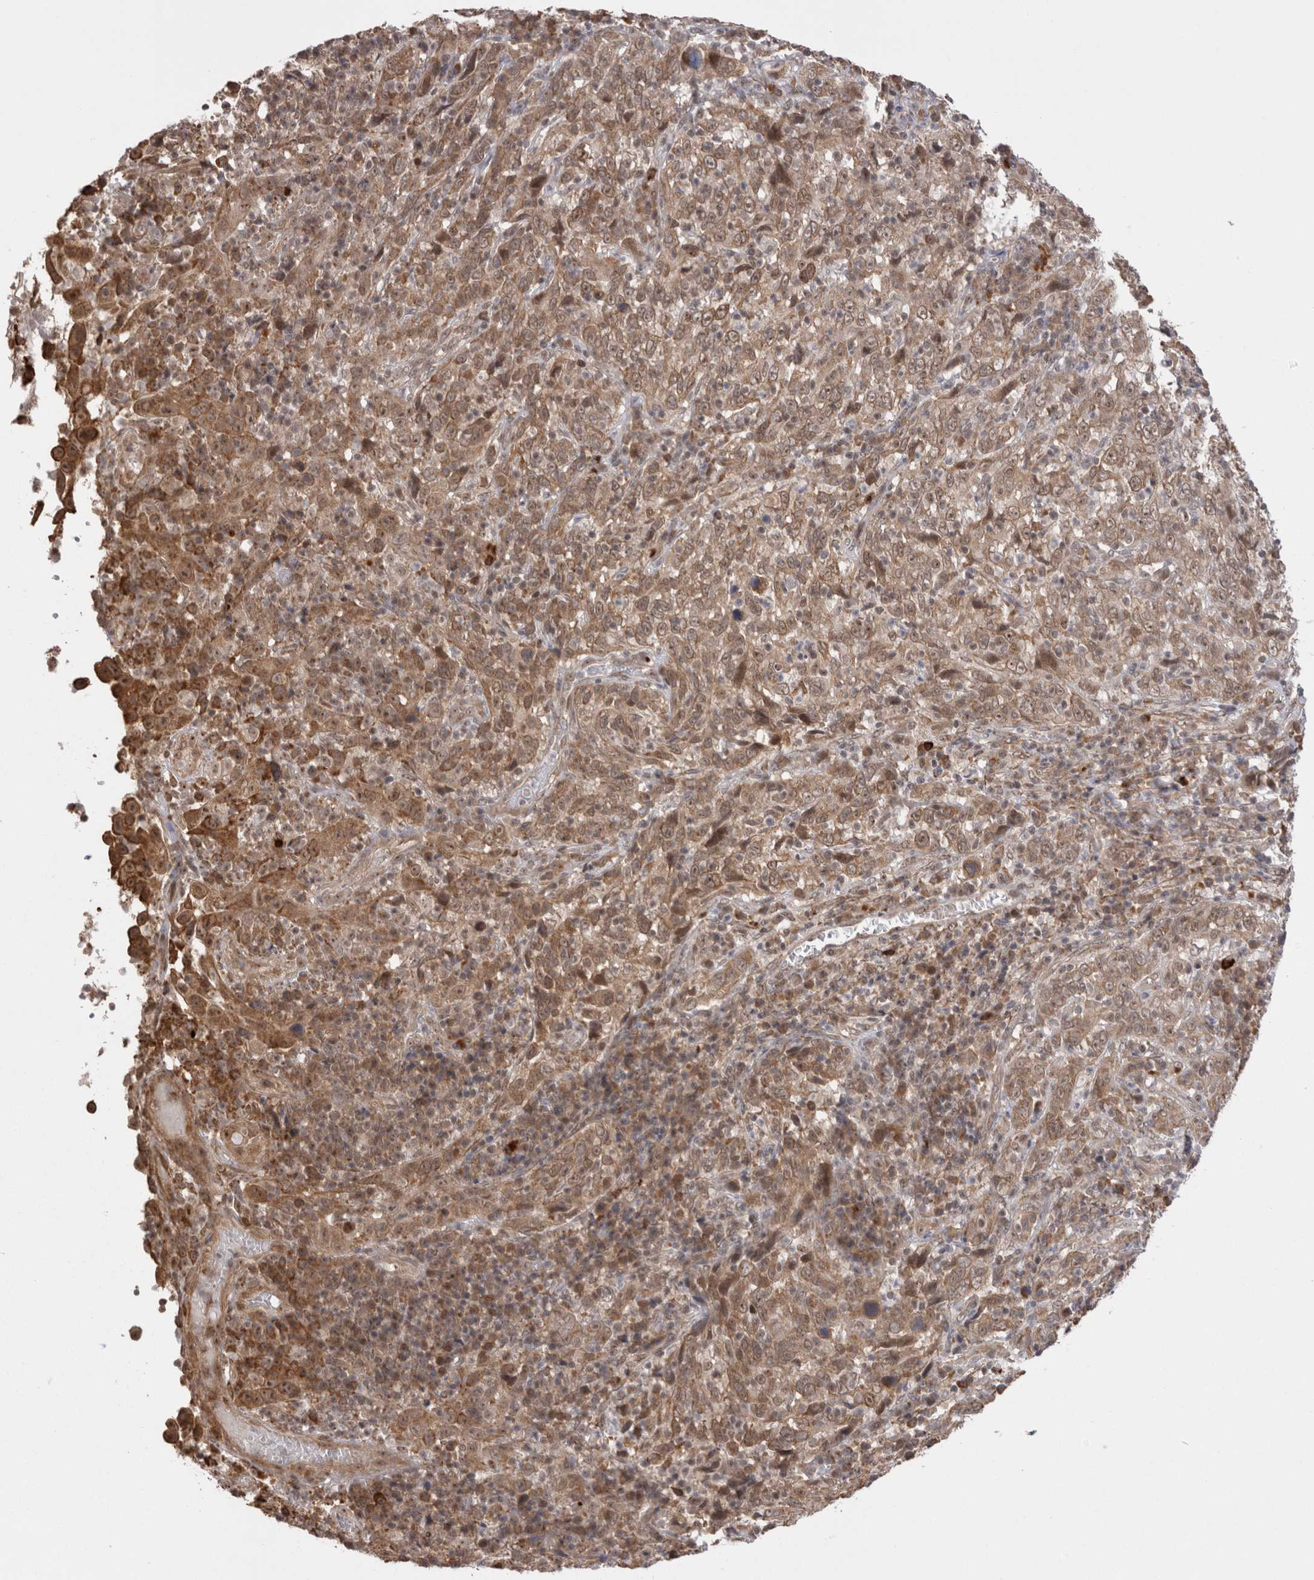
{"staining": {"intensity": "moderate", "quantity": ">75%", "location": "cytoplasmic/membranous,nuclear"}, "tissue": "cervical cancer", "cell_type": "Tumor cells", "image_type": "cancer", "snomed": [{"axis": "morphology", "description": "Squamous cell carcinoma, NOS"}, {"axis": "topography", "description": "Cervix"}], "caption": "IHC photomicrograph of neoplastic tissue: human cervical cancer stained using immunohistochemistry (IHC) displays medium levels of moderate protein expression localized specifically in the cytoplasmic/membranous and nuclear of tumor cells, appearing as a cytoplasmic/membranous and nuclear brown color.", "gene": "EXOSC4", "patient": {"sex": "female", "age": 46}}